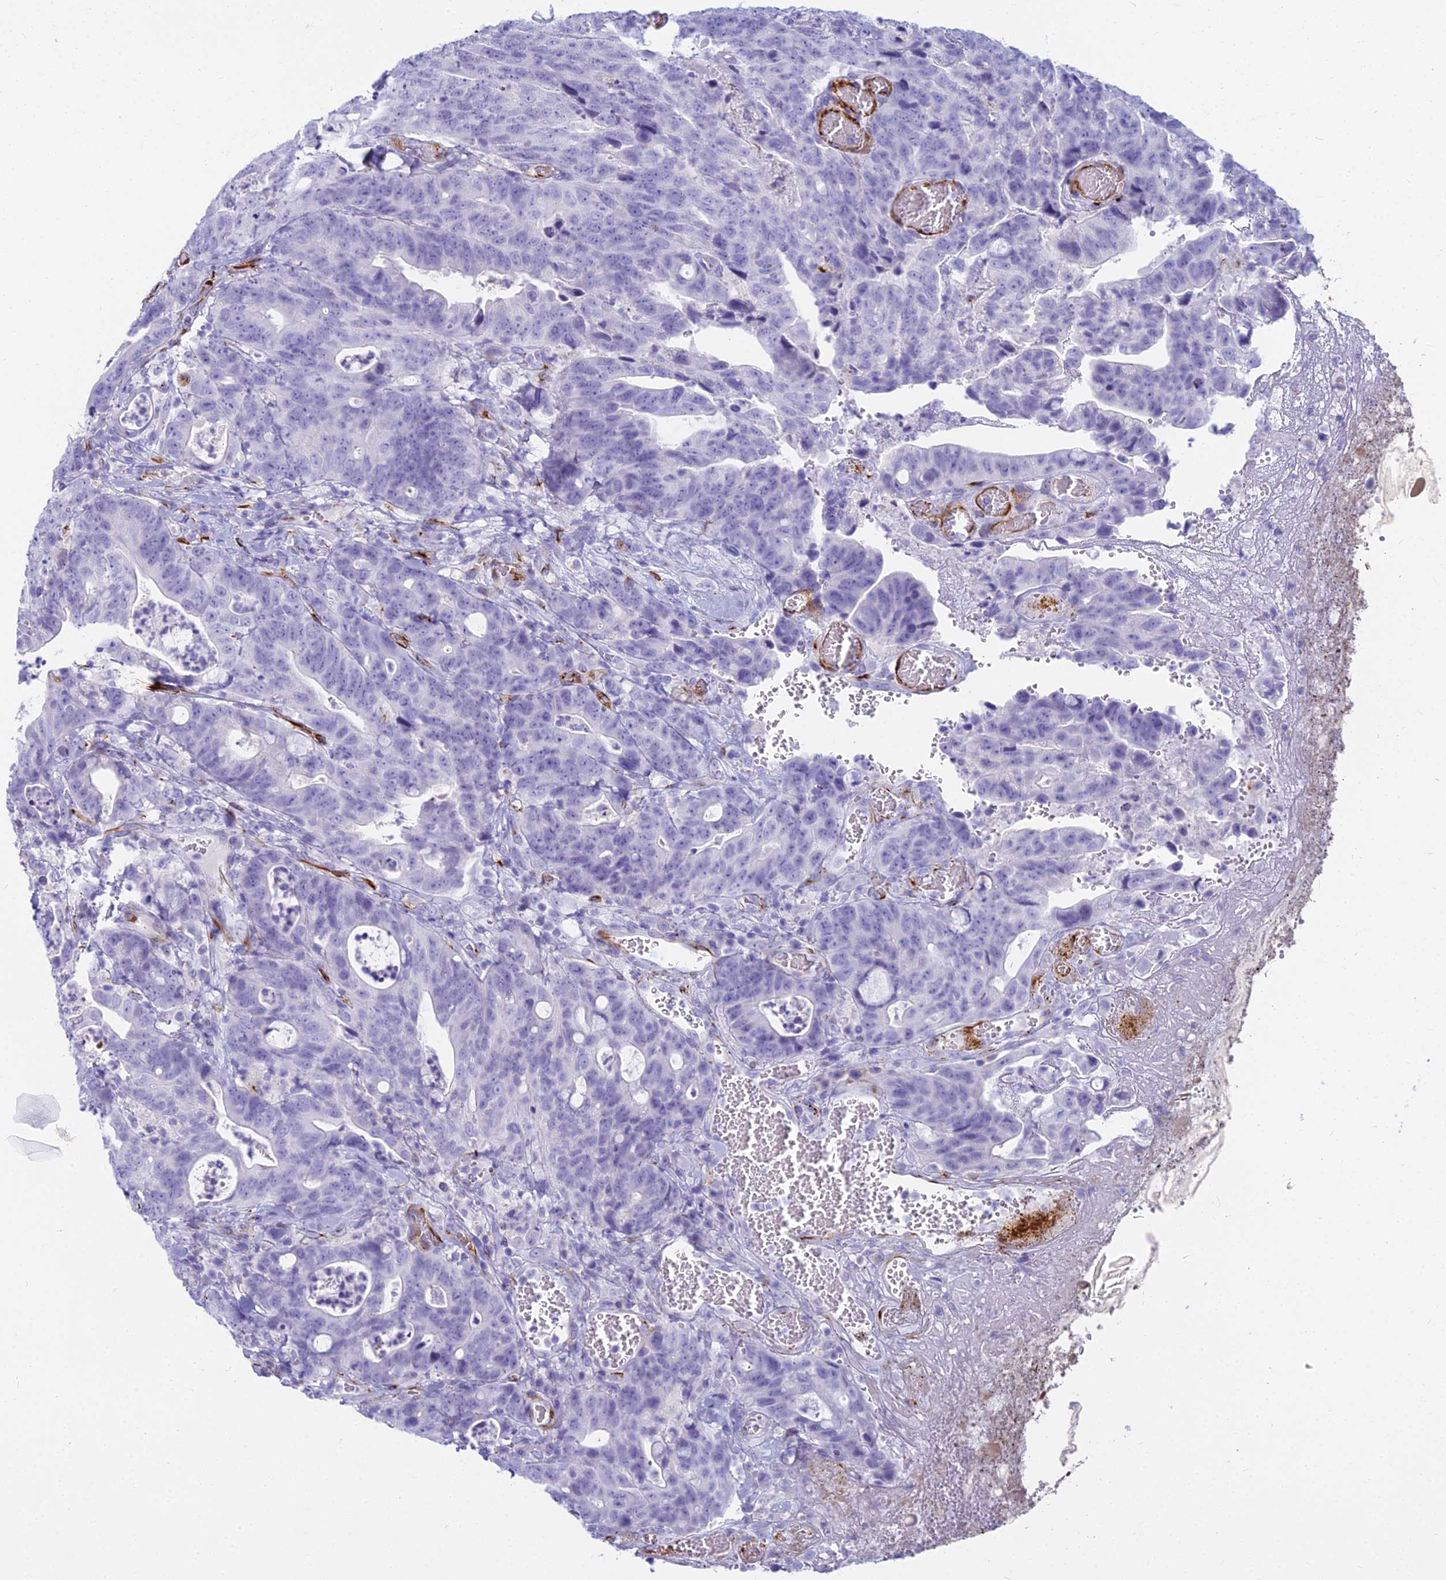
{"staining": {"intensity": "negative", "quantity": "none", "location": "none"}, "tissue": "colorectal cancer", "cell_type": "Tumor cells", "image_type": "cancer", "snomed": [{"axis": "morphology", "description": "Adenocarcinoma, NOS"}, {"axis": "topography", "description": "Colon"}], "caption": "A high-resolution image shows immunohistochemistry staining of colorectal adenocarcinoma, which demonstrates no significant staining in tumor cells. The staining is performed using DAB brown chromogen with nuclei counter-stained in using hematoxylin.", "gene": "EVI2A", "patient": {"sex": "female", "age": 82}}